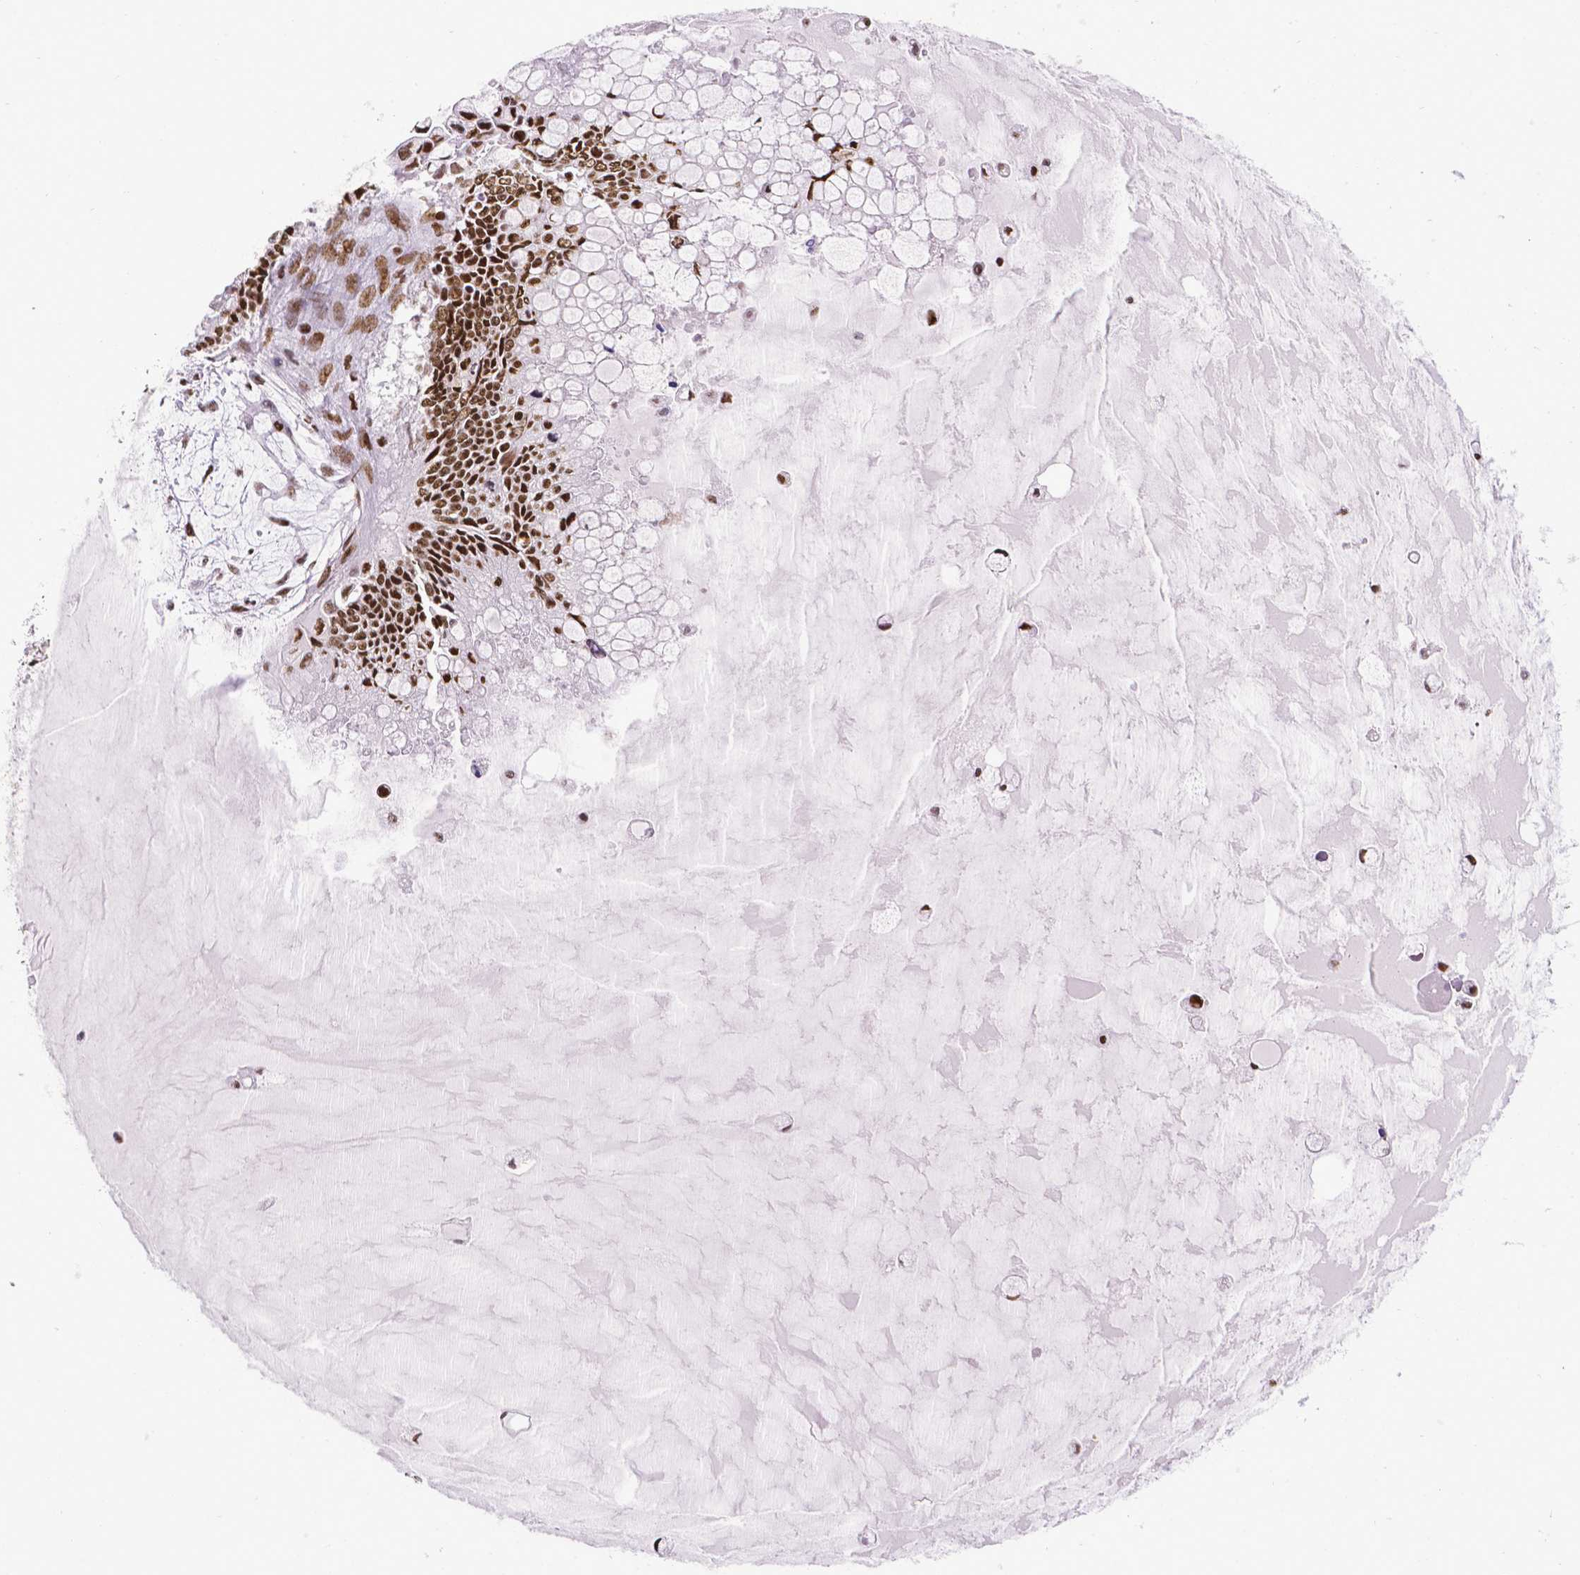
{"staining": {"intensity": "strong", "quantity": ">75%", "location": "nuclear"}, "tissue": "ovarian cancer", "cell_type": "Tumor cells", "image_type": "cancer", "snomed": [{"axis": "morphology", "description": "Cystadenocarcinoma, mucinous, NOS"}, {"axis": "topography", "description": "Ovary"}], "caption": "This is a histology image of IHC staining of ovarian cancer, which shows strong expression in the nuclear of tumor cells.", "gene": "CTCF", "patient": {"sex": "female", "age": 63}}